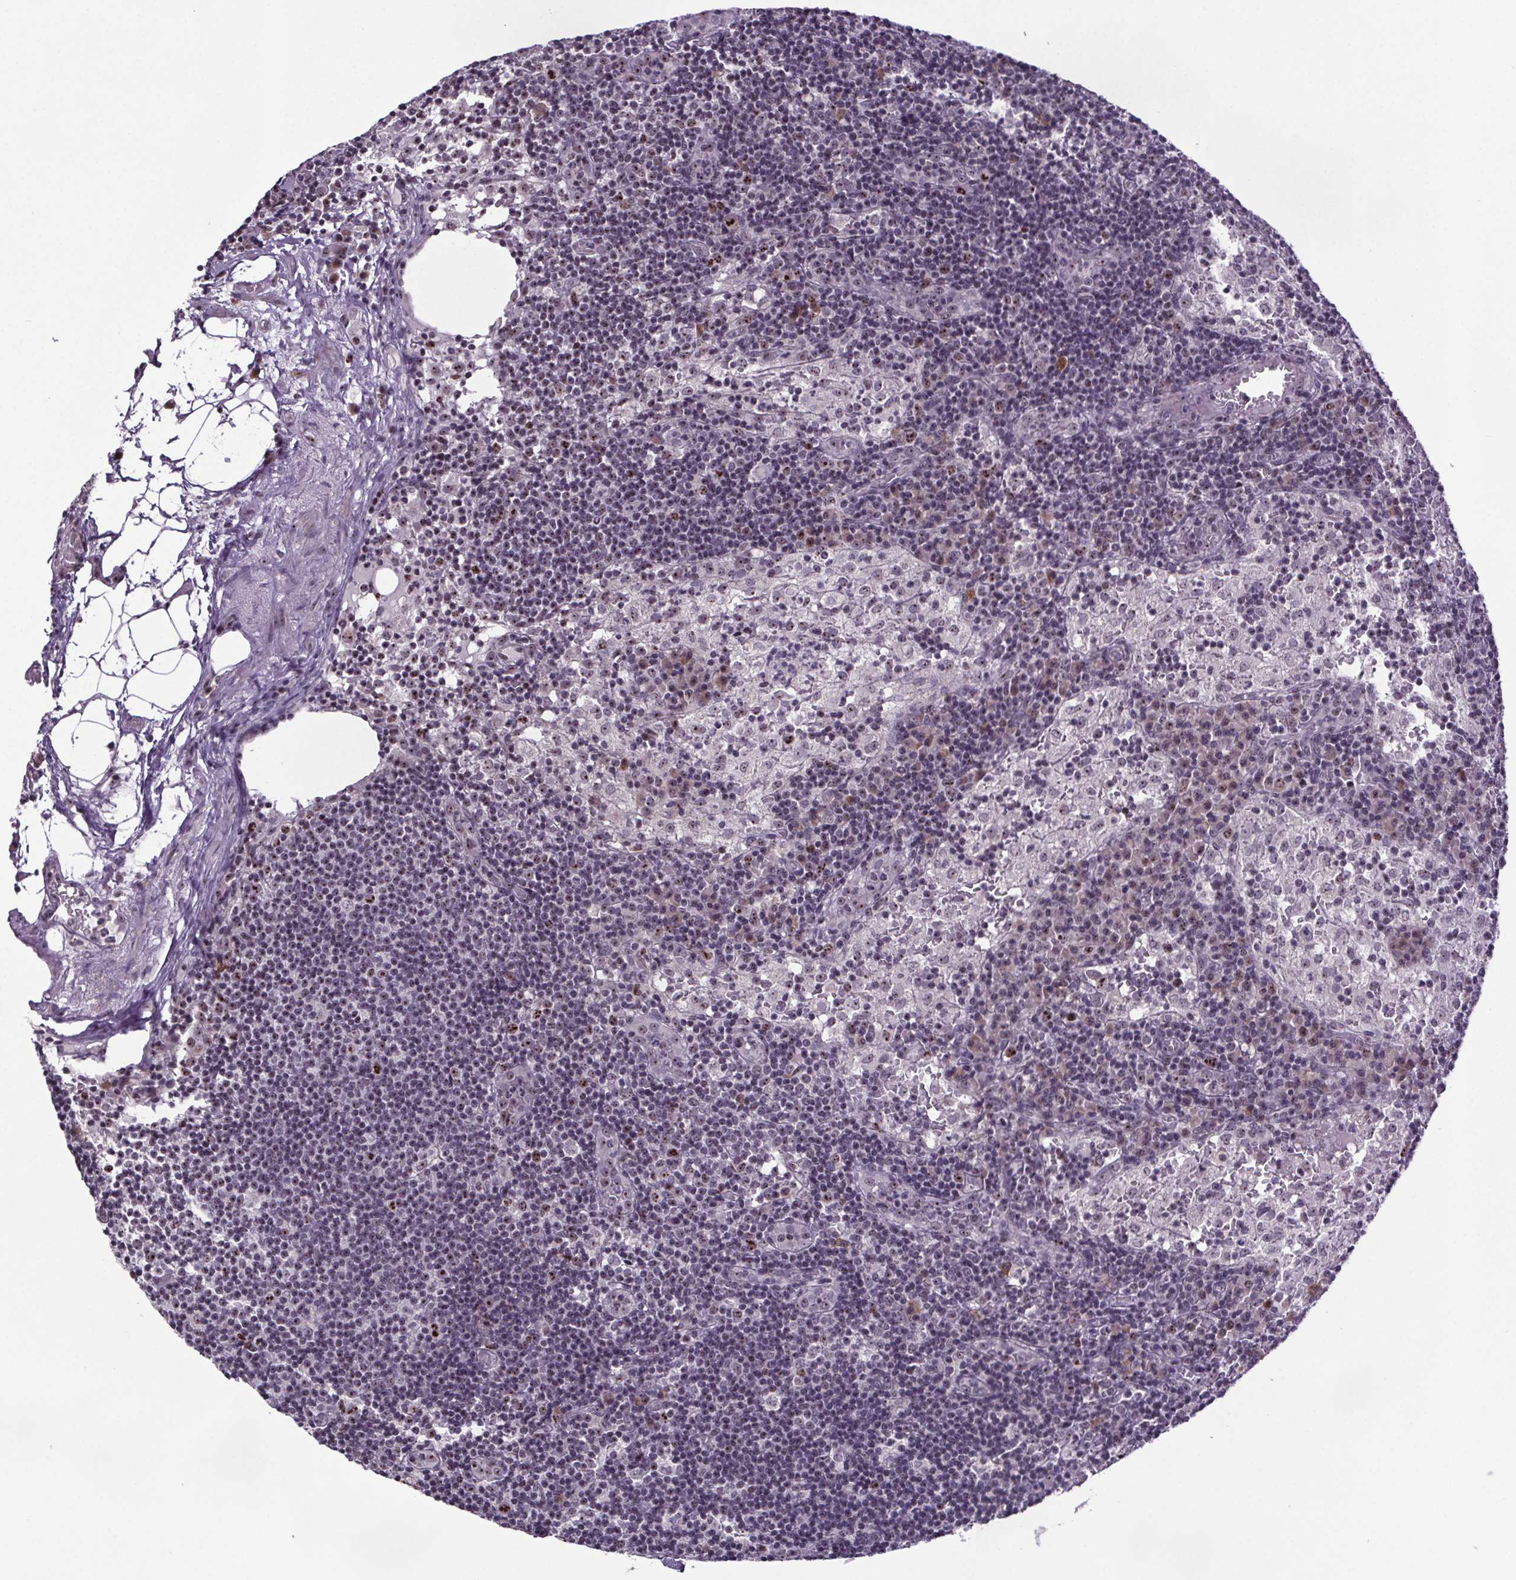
{"staining": {"intensity": "moderate", "quantity": "<25%", "location": "nuclear"}, "tissue": "lymph node", "cell_type": "Non-germinal center cells", "image_type": "normal", "snomed": [{"axis": "morphology", "description": "Normal tissue, NOS"}, {"axis": "topography", "description": "Lymph node"}], "caption": "Non-germinal center cells exhibit low levels of moderate nuclear expression in approximately <25% of cells in normal lymph node.", "gene": "ATMIN", "patient": {"sex": "male", "age": 62}}